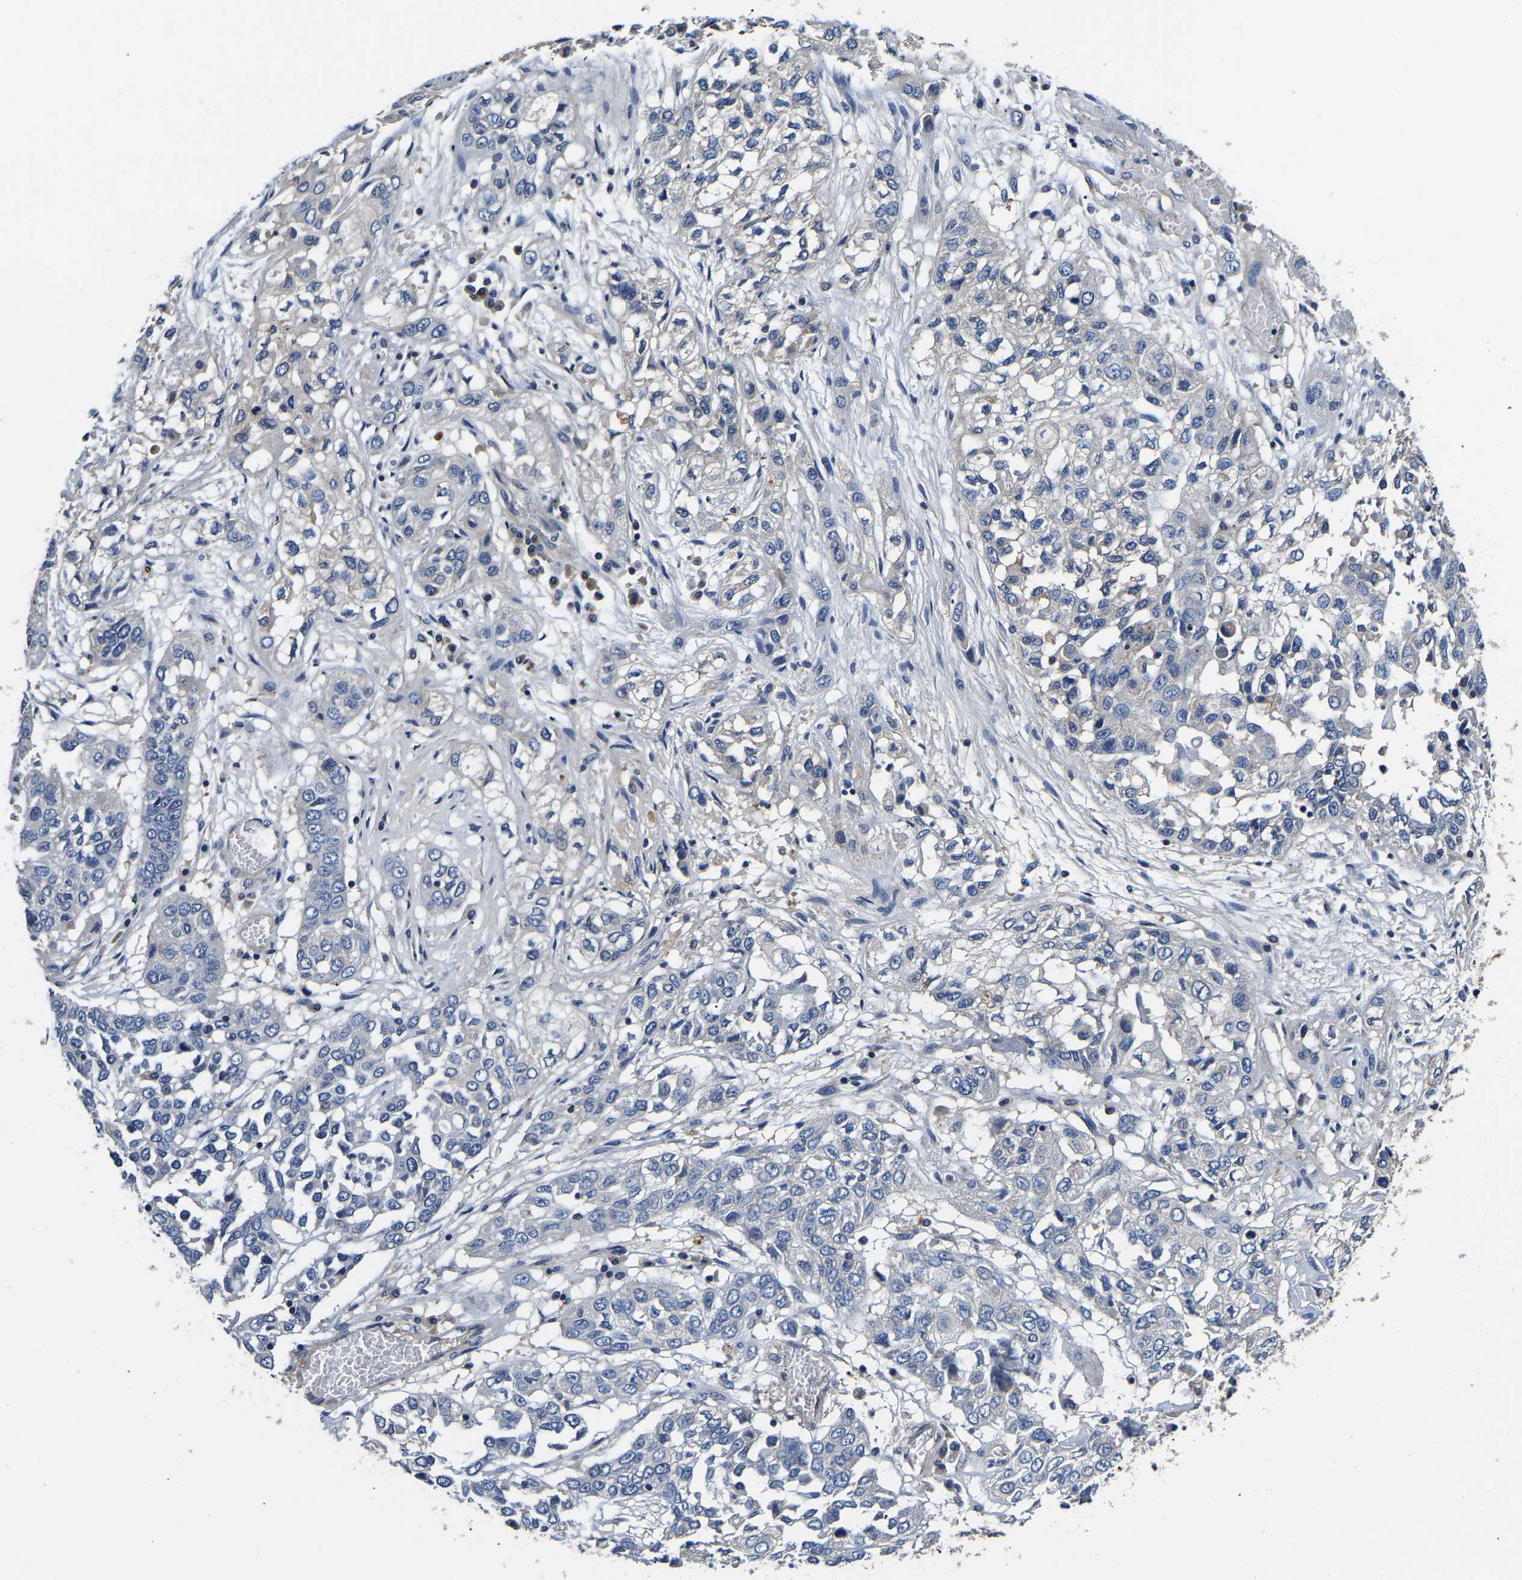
{"staining": {"intensity": "negative", "quantity": "none", "location": "none"}, "tissue": "lung cancer", "cell_type": "Tumor cells", "image_type": "cancer", "snomed": [{"axis": "morphology", "description": "Squamous cell carcinoma, NOS"}, {"axis": "topography", "description": "Lung"}], "caption": "Immunohistochemical staining of human lung squamous cell carcinoma exhibits no significant staining in tumor cells. (DAB immunohistochemistry with hematoxylin counter stain).", "gene": "SH3GLB1", "patient": {"sex": "male", "age": 71}}